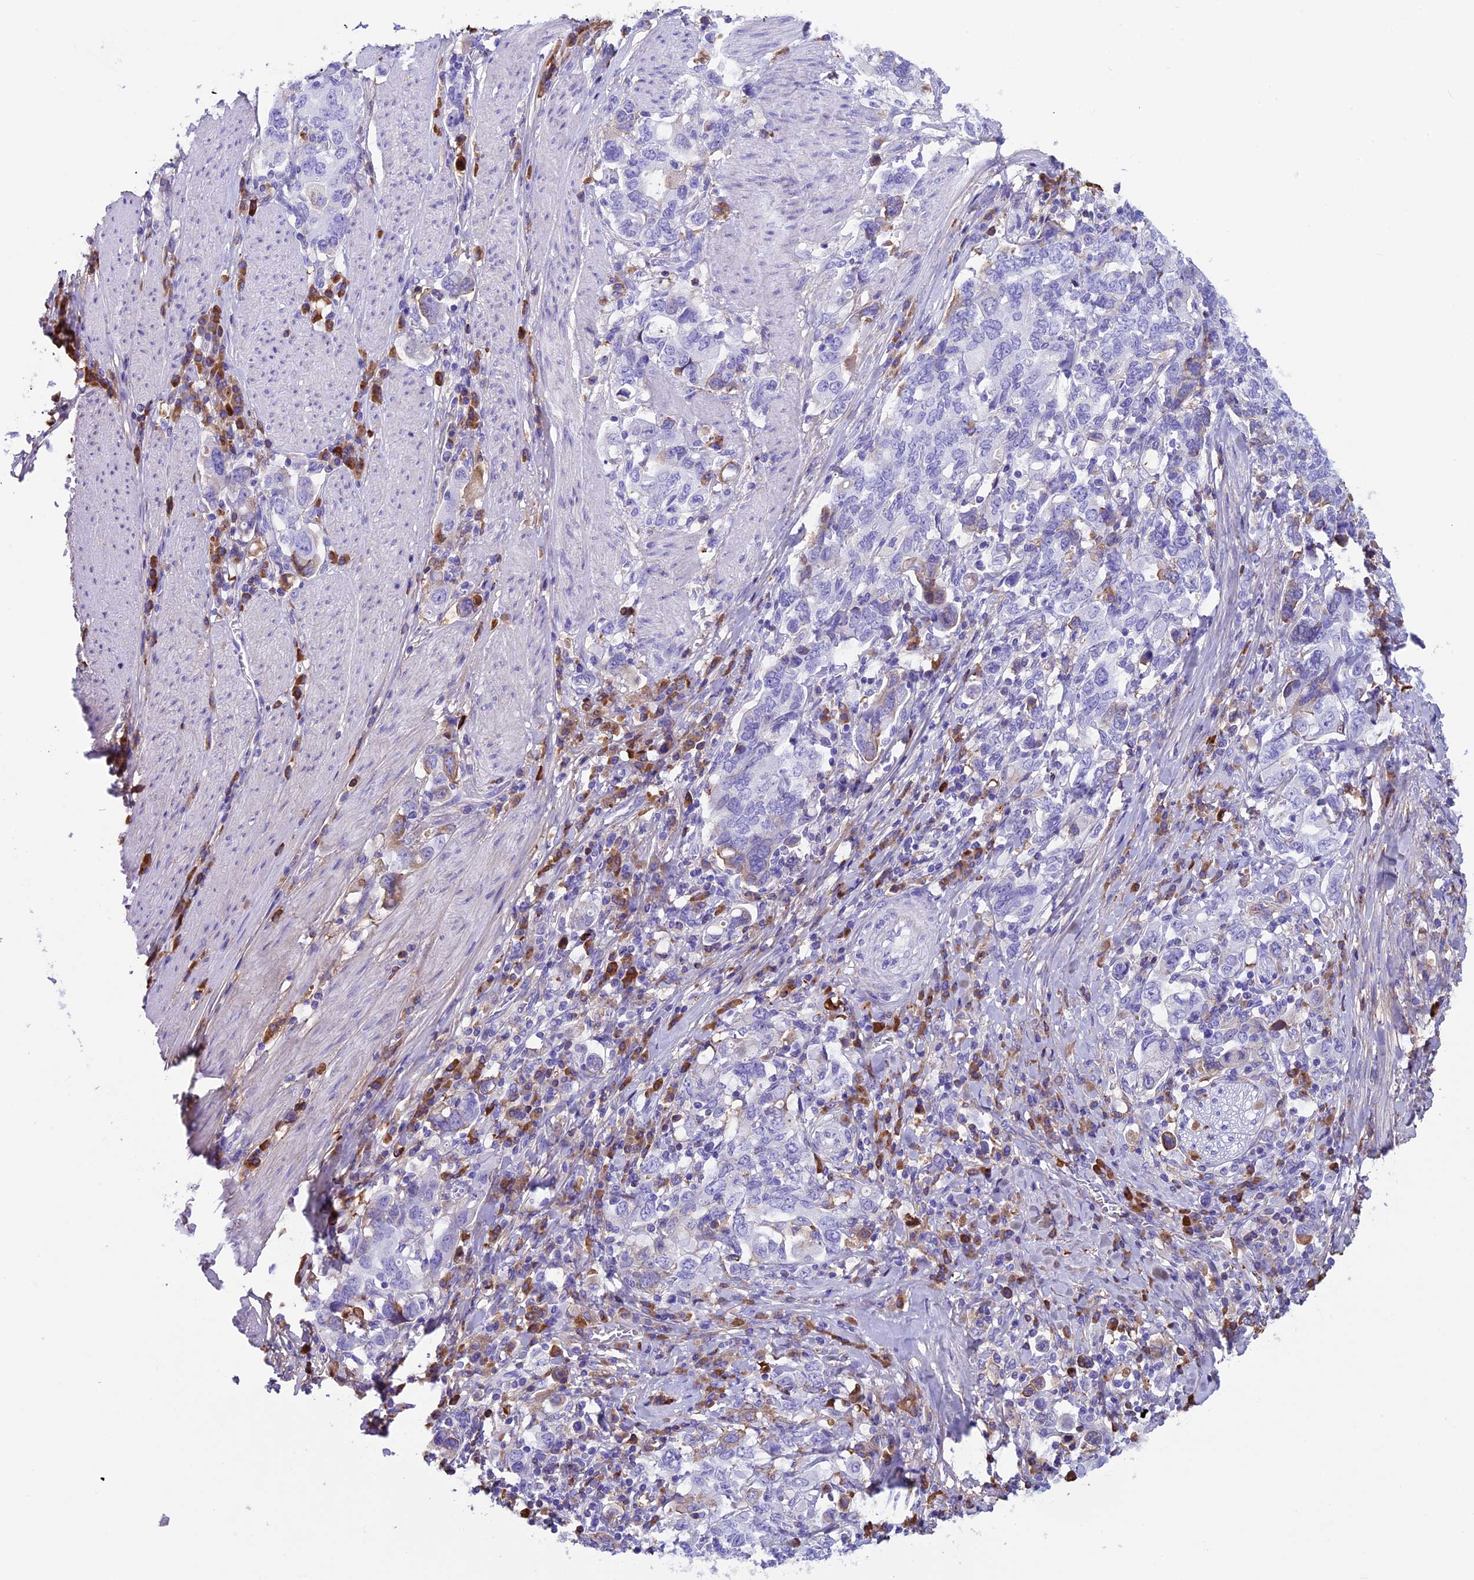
{"staining": {"intensity": "negative", "quantity": "none", "location": "none"}, "tissue": "stomach cancer", "cell_type": "Tumor cells", "image_type": "cancer", "snomed": [{"axis": "morphology", "description": "Adenocarcinoma, NOS"}, {"axis": "topography", "description": "Stomach, upper"}, {"axis": "topography", "description": "Stomach"}], "caption": "This is a photomicrograph of immunohistochemistry (IHC) staining of stomach cancer (adenocarcinoma), which shows no positivity in tumor cells.", "gene": "IGSF6", "patient": {"sex": "male", "age": 62}}